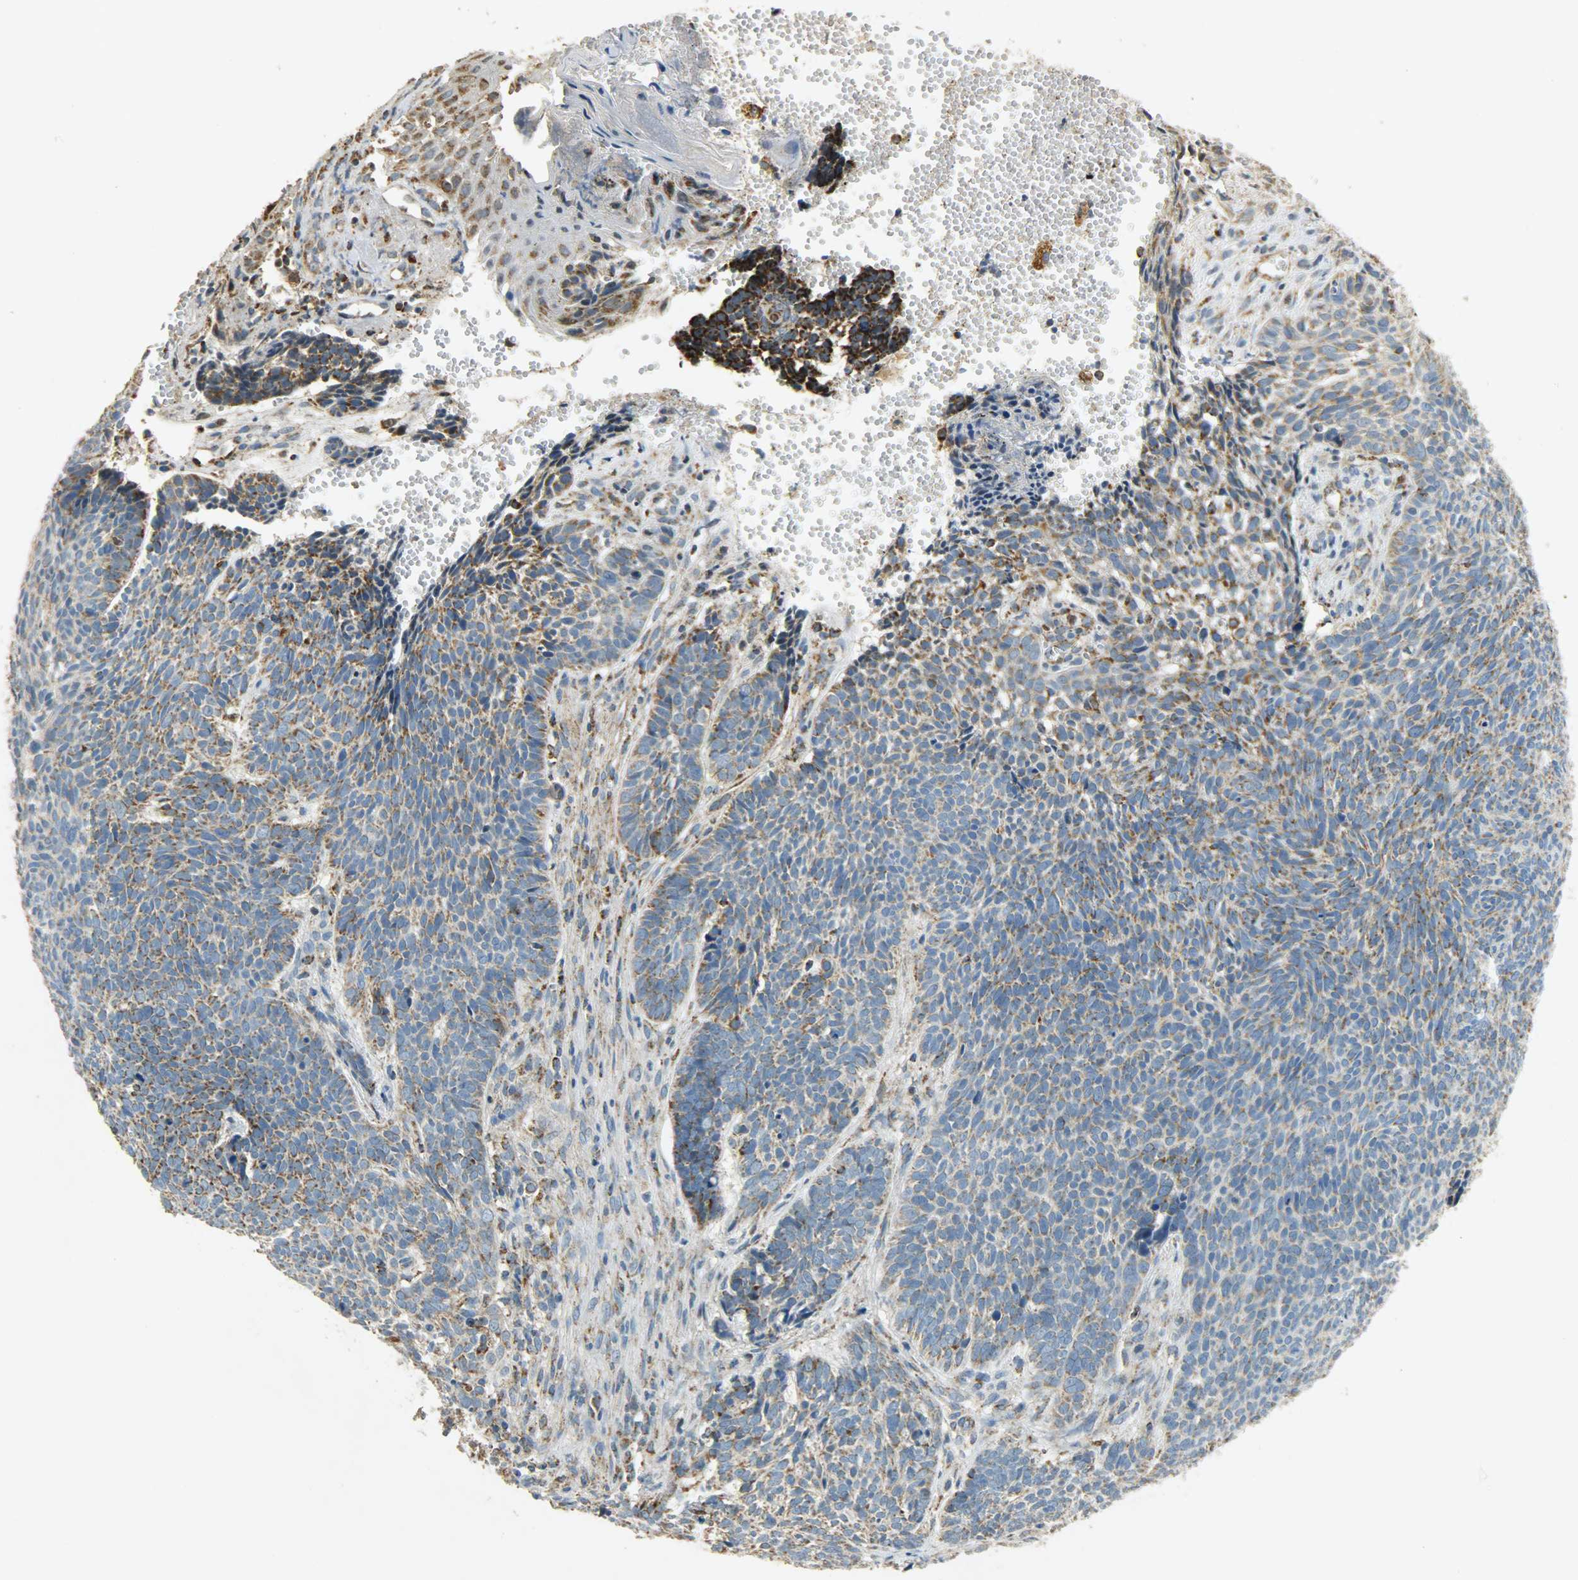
{"staining": {"intensity": "weak", "quantity": ">75%", "location": "cytoplasmic/membranous"}, "tissue": "skin cancer", "cell_type": "Tumor cells", "image_type": "cancer", "snomed": [{"axis": "morphology", "description": "Basal cell carcinoma"}, {"axis": "topography", "description": "Skin"}], "caption": "A brown stain highlights weak cytoplasmic/membranous staining of a protein in human skin basal cell carcinoma tumor cells.", "gene": "HDHD5", "patient": {"sex": "male", "age": 84}}